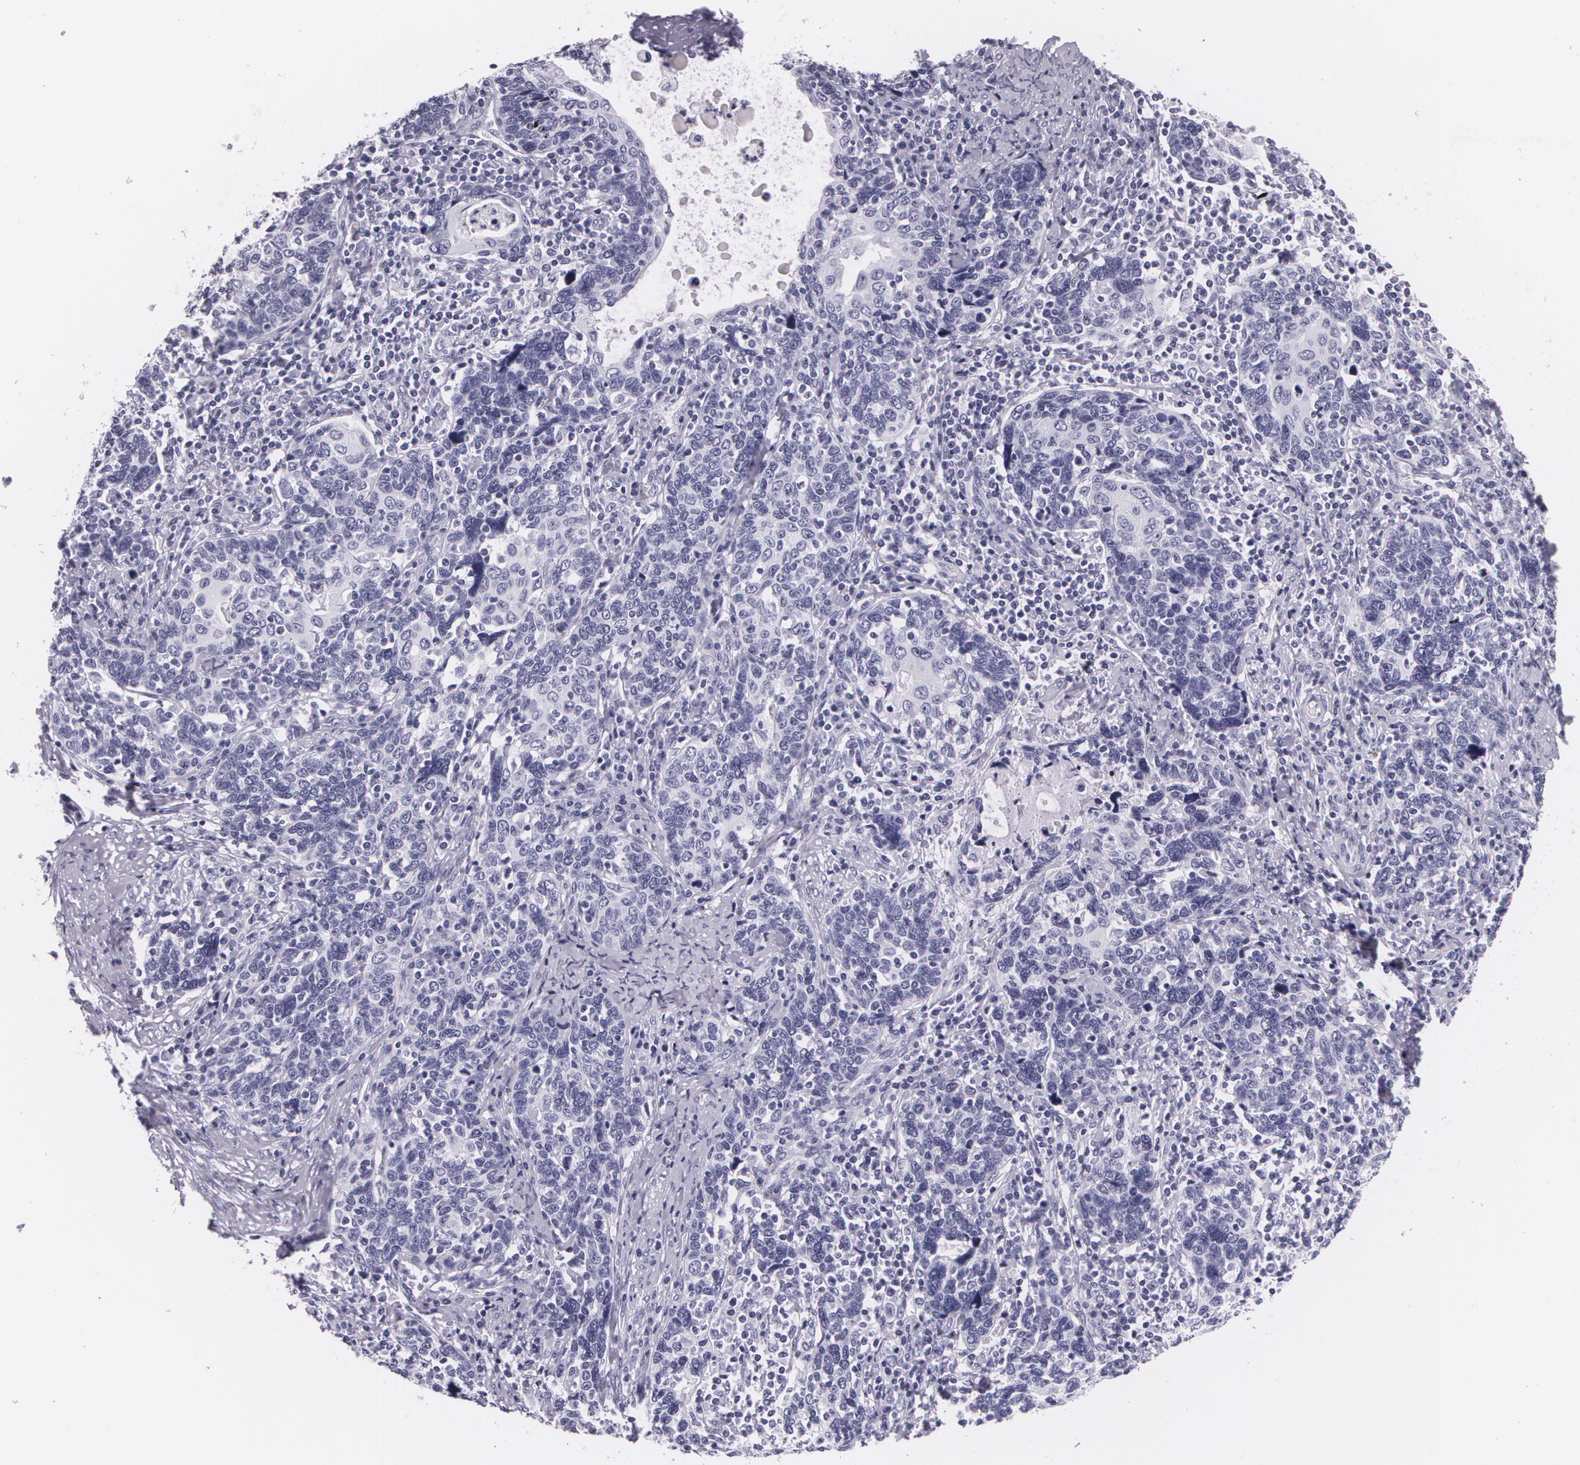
{"staining": {"intensity": "negative", "quantity": "none", "location": "none"}, "tissue": "cervical cancer", "cell_type": "Tumor cells", "image_type": "cancer", "snomed": [{"axis": "morphology", "description": "Squamous cell carcinoma, NOS"}, {"axis": "topography", "description": "Cervix"}], "caption": "The immunohistochemistry micrograph has no significant staining in tumor cells of cervical cancer tissue. Nuclei are stained in blue.", "gene": "DLG4", "patient": {"sex": "female", "age": 41}}